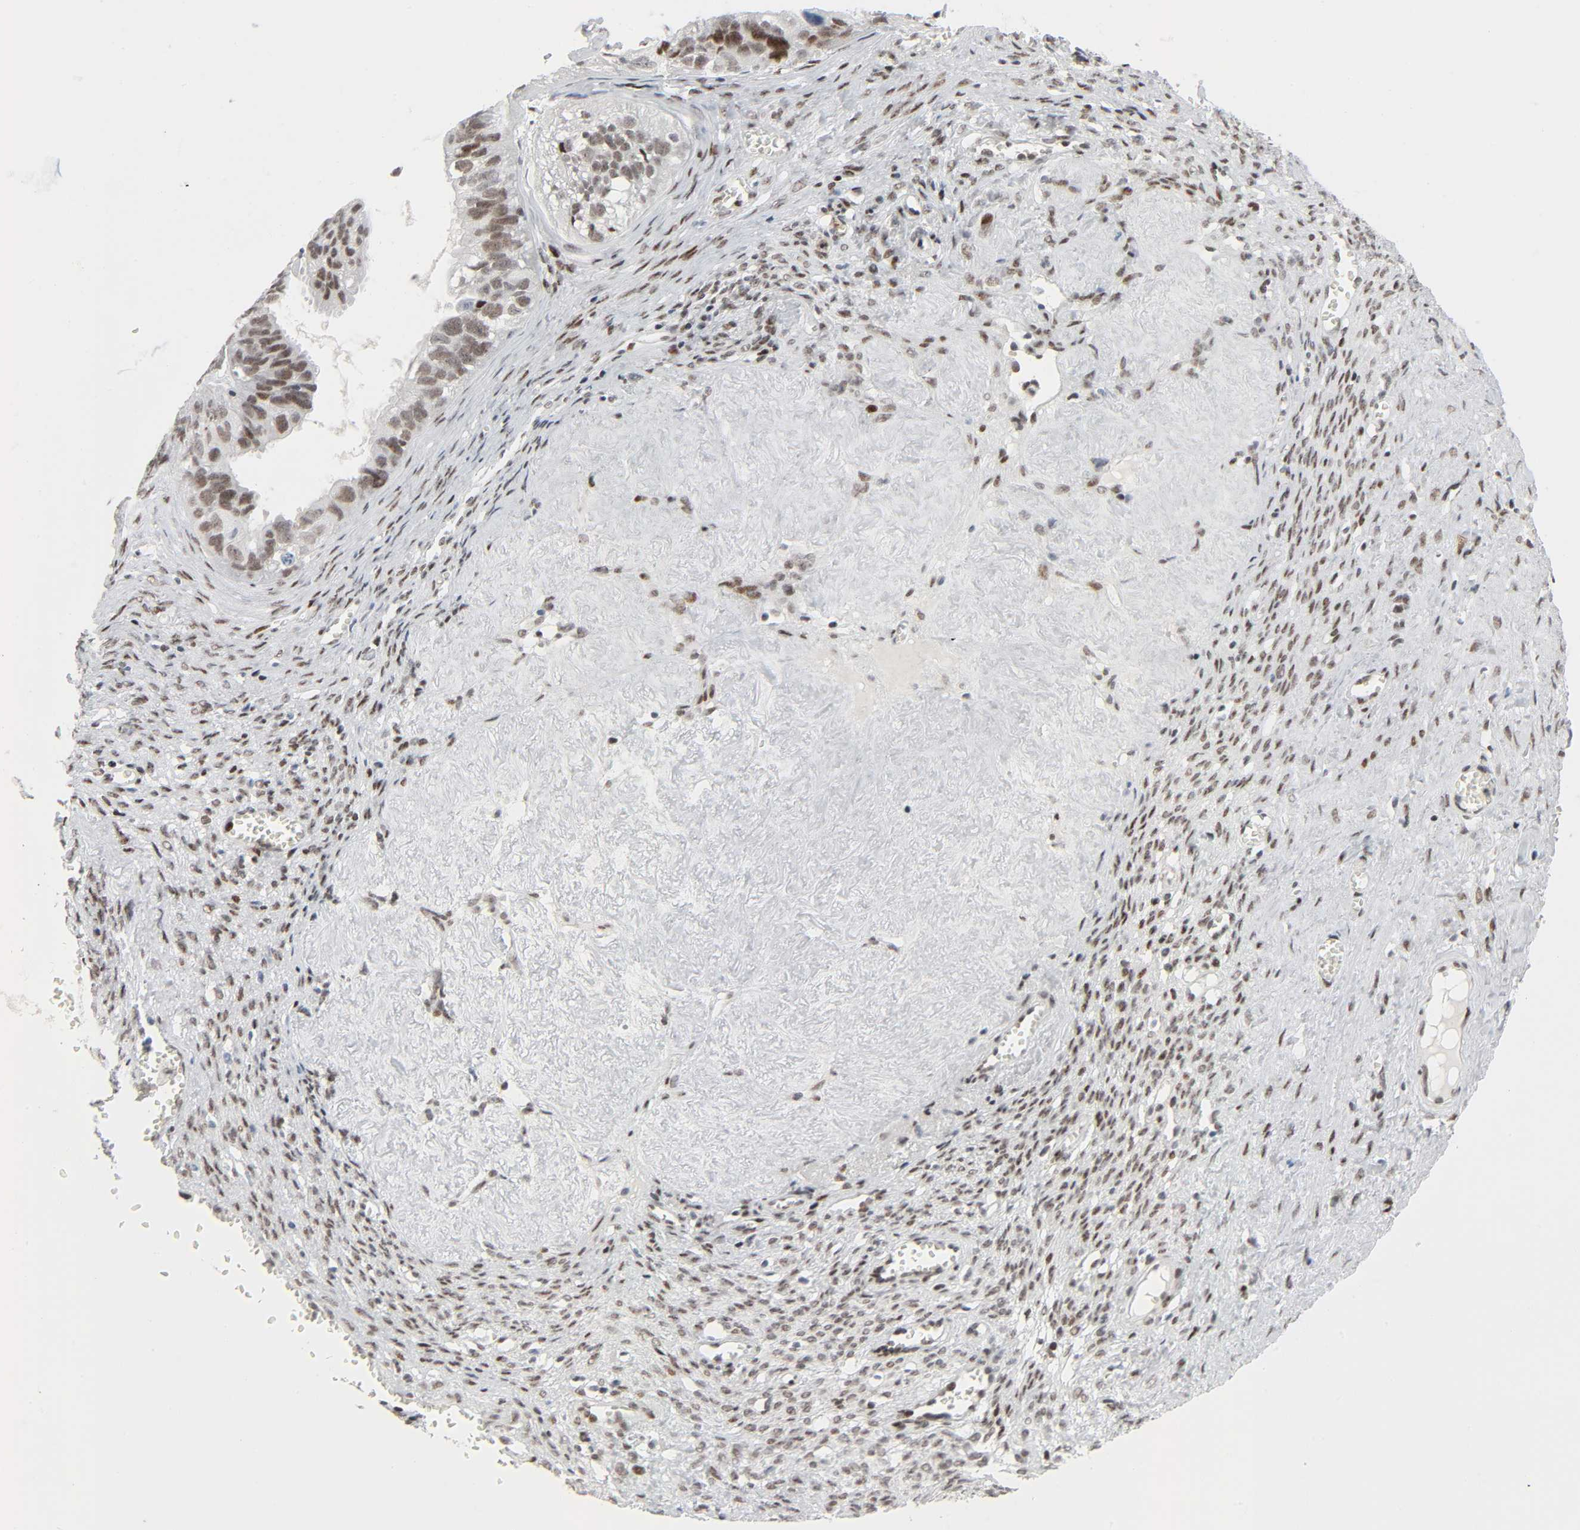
{"staining": {"intensity": "moderate", "quantity": ">75%", "location": "nuclear"}, "tissue": "ovarian cancer", "cell_type": "Tumor cells", "image_type": "cancer", "snomed": [{"axis": "morphology", "description": "Cystadenocarcinoma, serous, NOS"}, {"axis": "topography", "description": "Soft tissue"}, {"axis": "topography", "description": "Ovary"}], "caption": "A histopathology image of serous cystadenocarcinoma (ovarian) stained for a protein reveals moderate nuclear brown staining in tumor cells.", "gene": "CREBBP", "patient": {"sex": "female", "age": 57}}